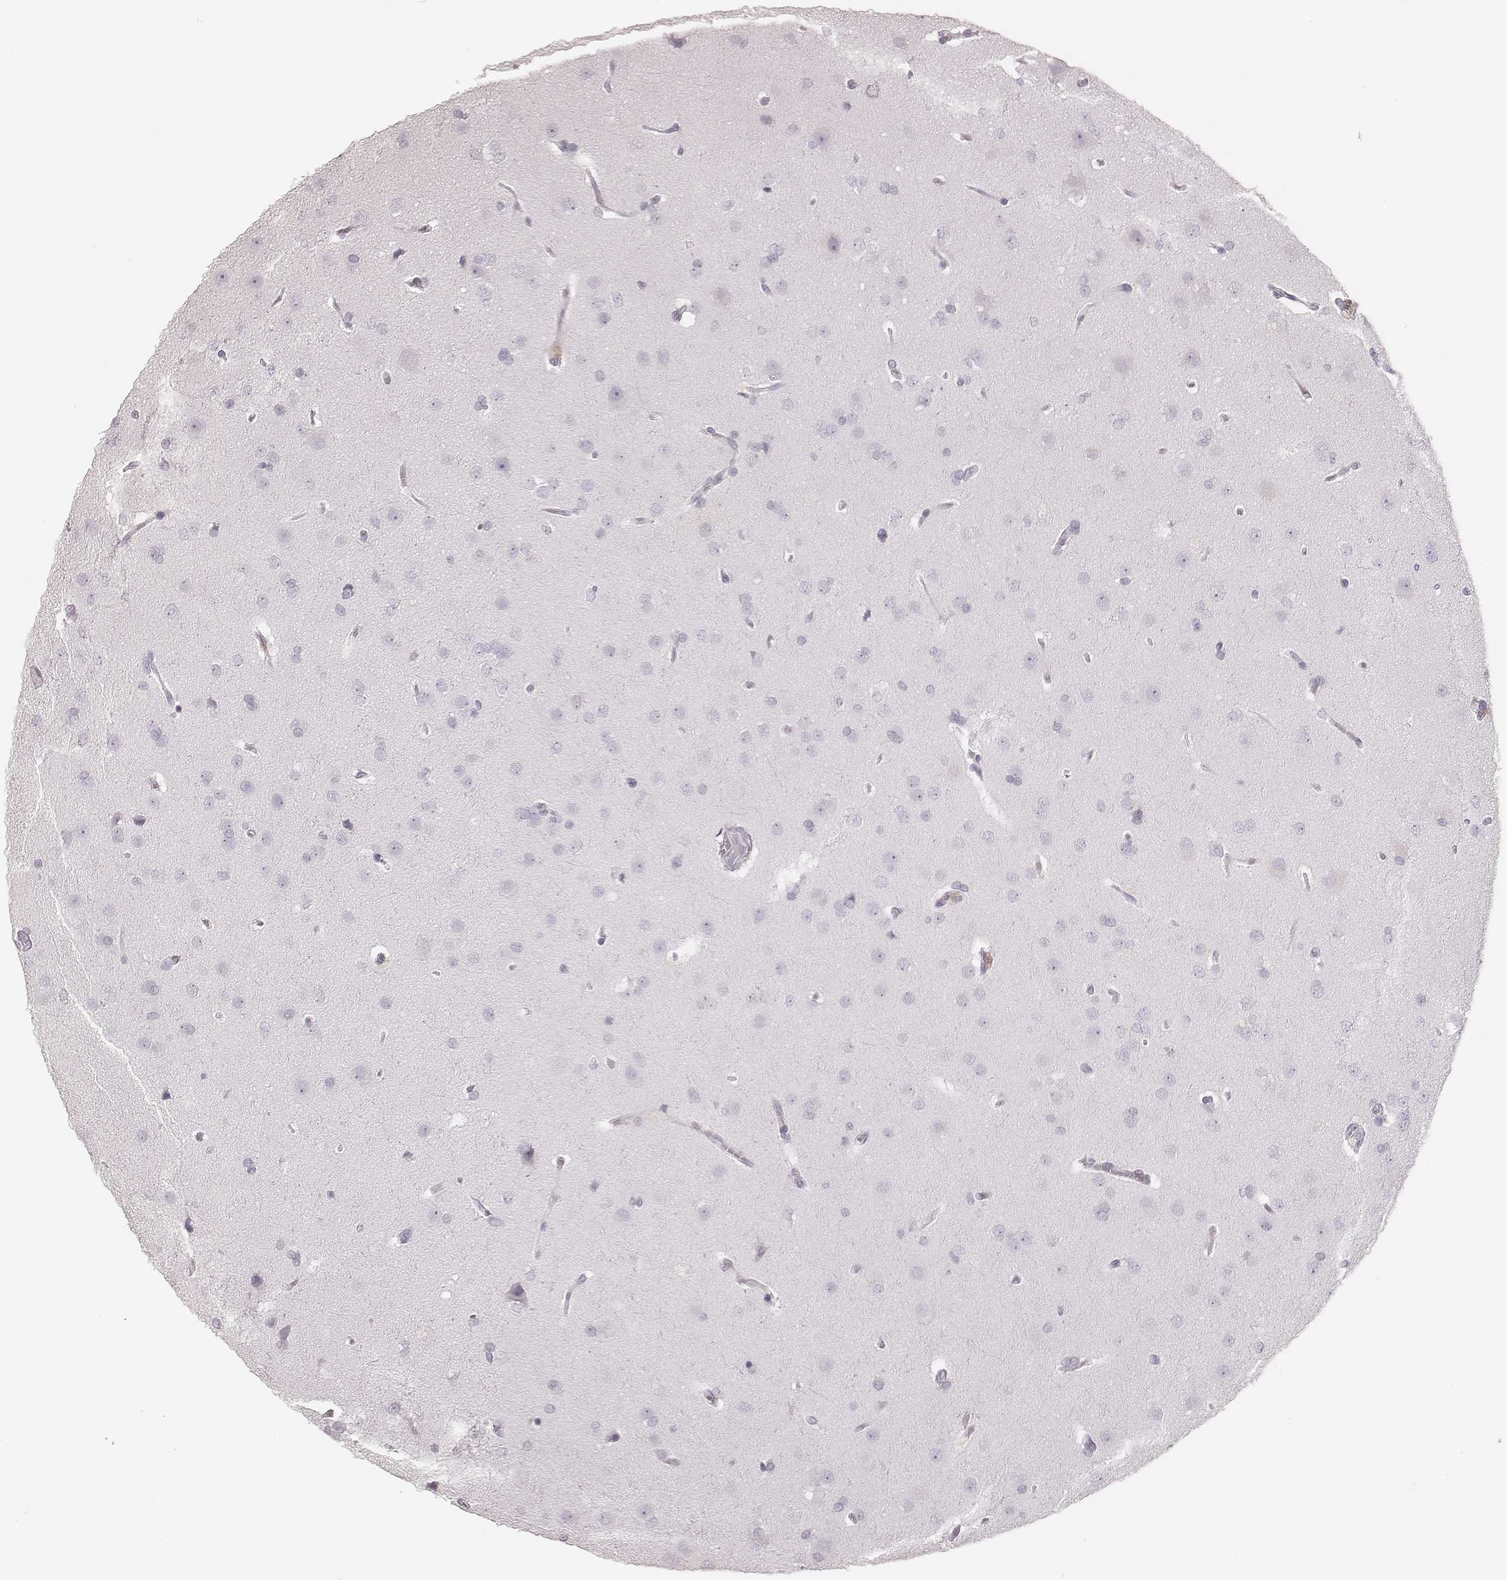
{"staining": {"intensity": "negative", "quantity": "none", "location": "none"}, "tissue": "glioma", "cell_type": "Tumor cells", "image_type": "cancer", "snomed": [{"axis": "morphology", "description": "Glioma, malignant, Low grade"}, {"axis": "topography", "description": "Brain"}], "caption": "Immunohistochemistry (IHC) micrograph of neoplastic tissue: glioma stained with DAB shows no significant protein staining in tumor cells. Nuclei are stained in blue.", "gene": "MSX1", "patient": {"sex": "female", "age": 54}}